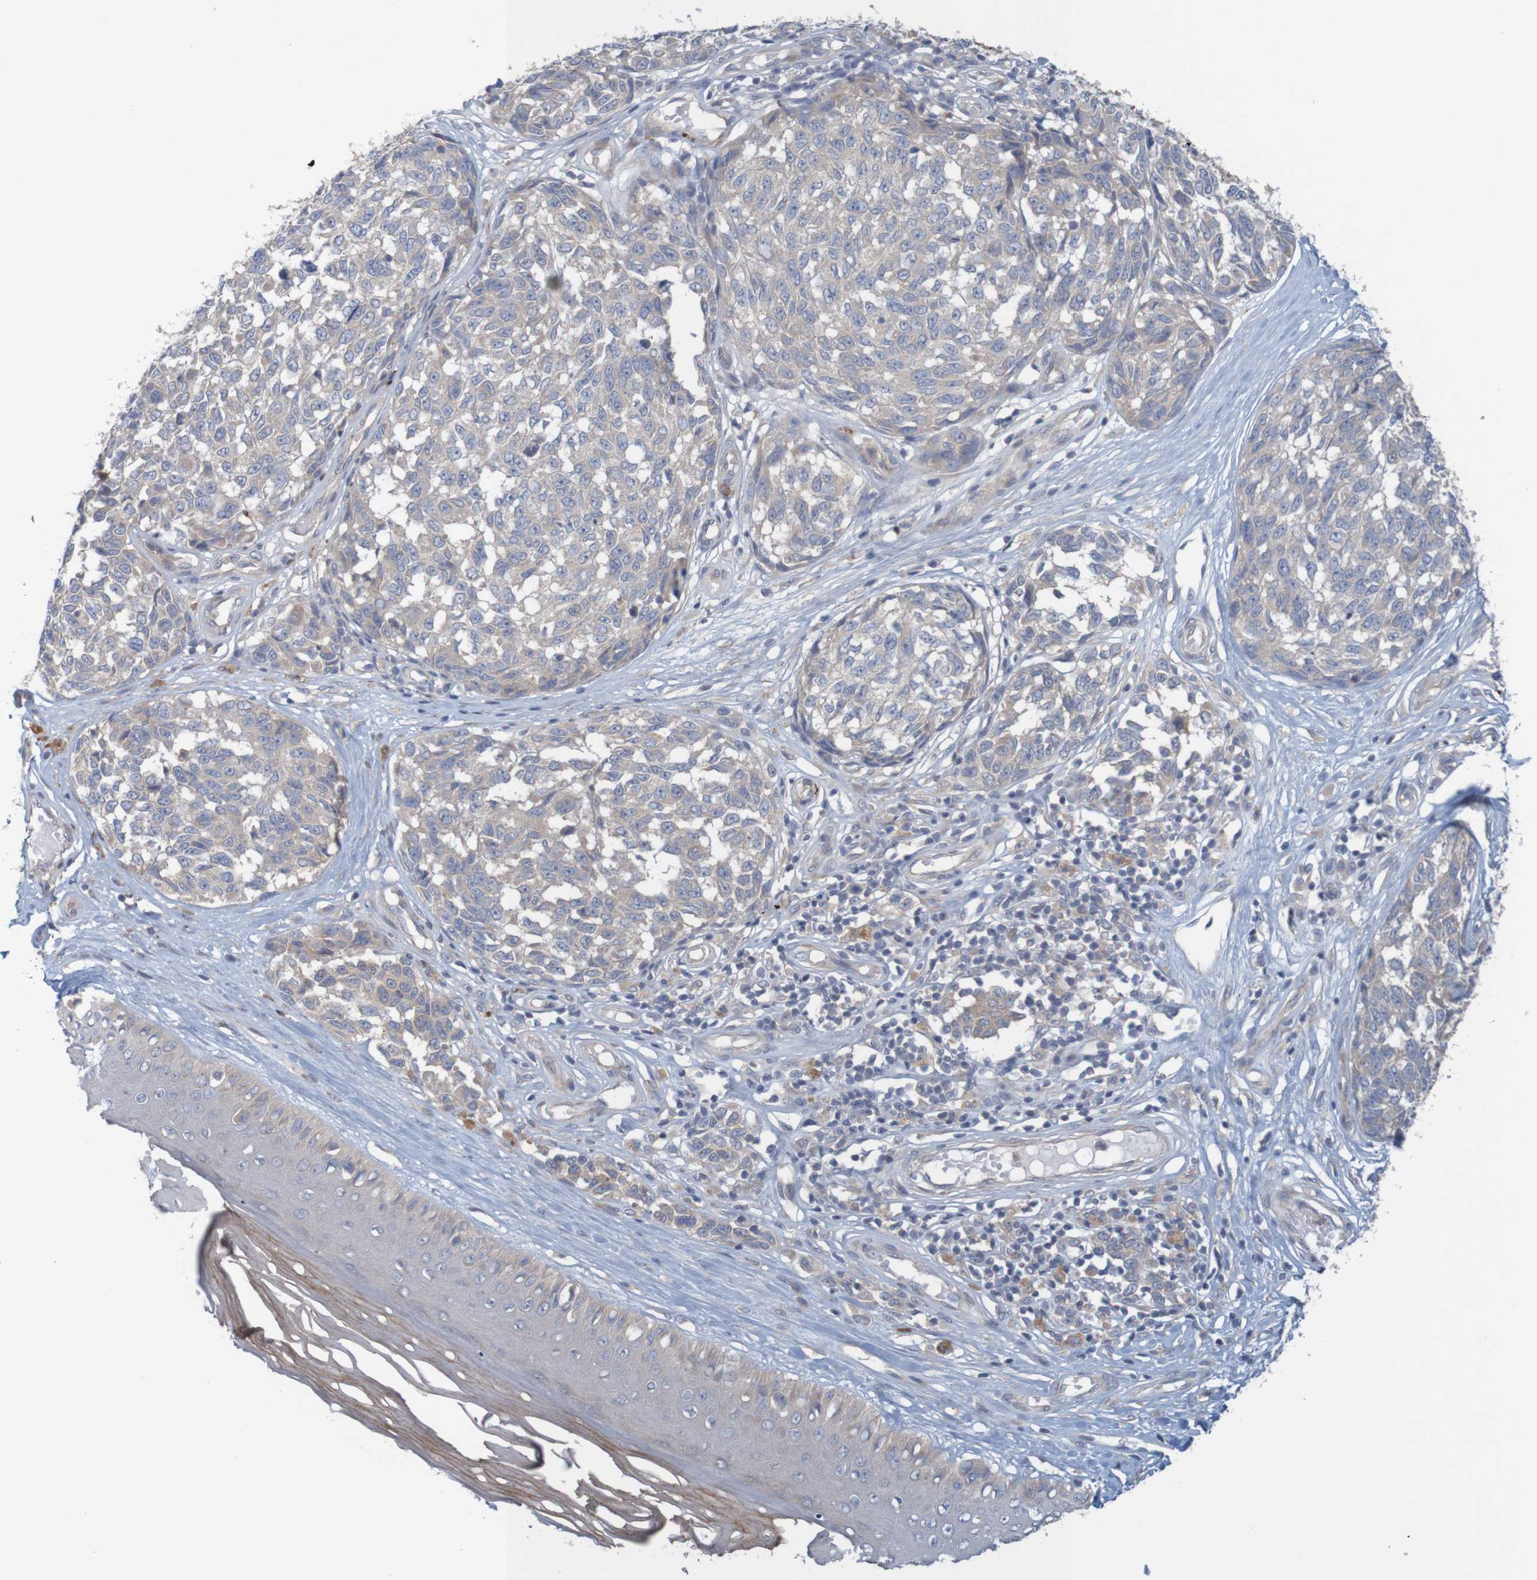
{"staining": {"intensity": "weak", "quantity": "<25%", "location": "cytoplasmic/membranous"}, "tissue": "melanoma", "cell_type": "Tumor cells", "image_type": "cancer", "snomed": [{"axis": "morphology", "description": "Malignant melanoma, NOS"}, {"axis": "topography", "description": "Skin"}], "caption": "Malignant melanoma was stained to show a protein in brown. There is no significant staining in tumor cells.", "gene": "KRT23", "patient": {"sex": "female", "age": 64}}